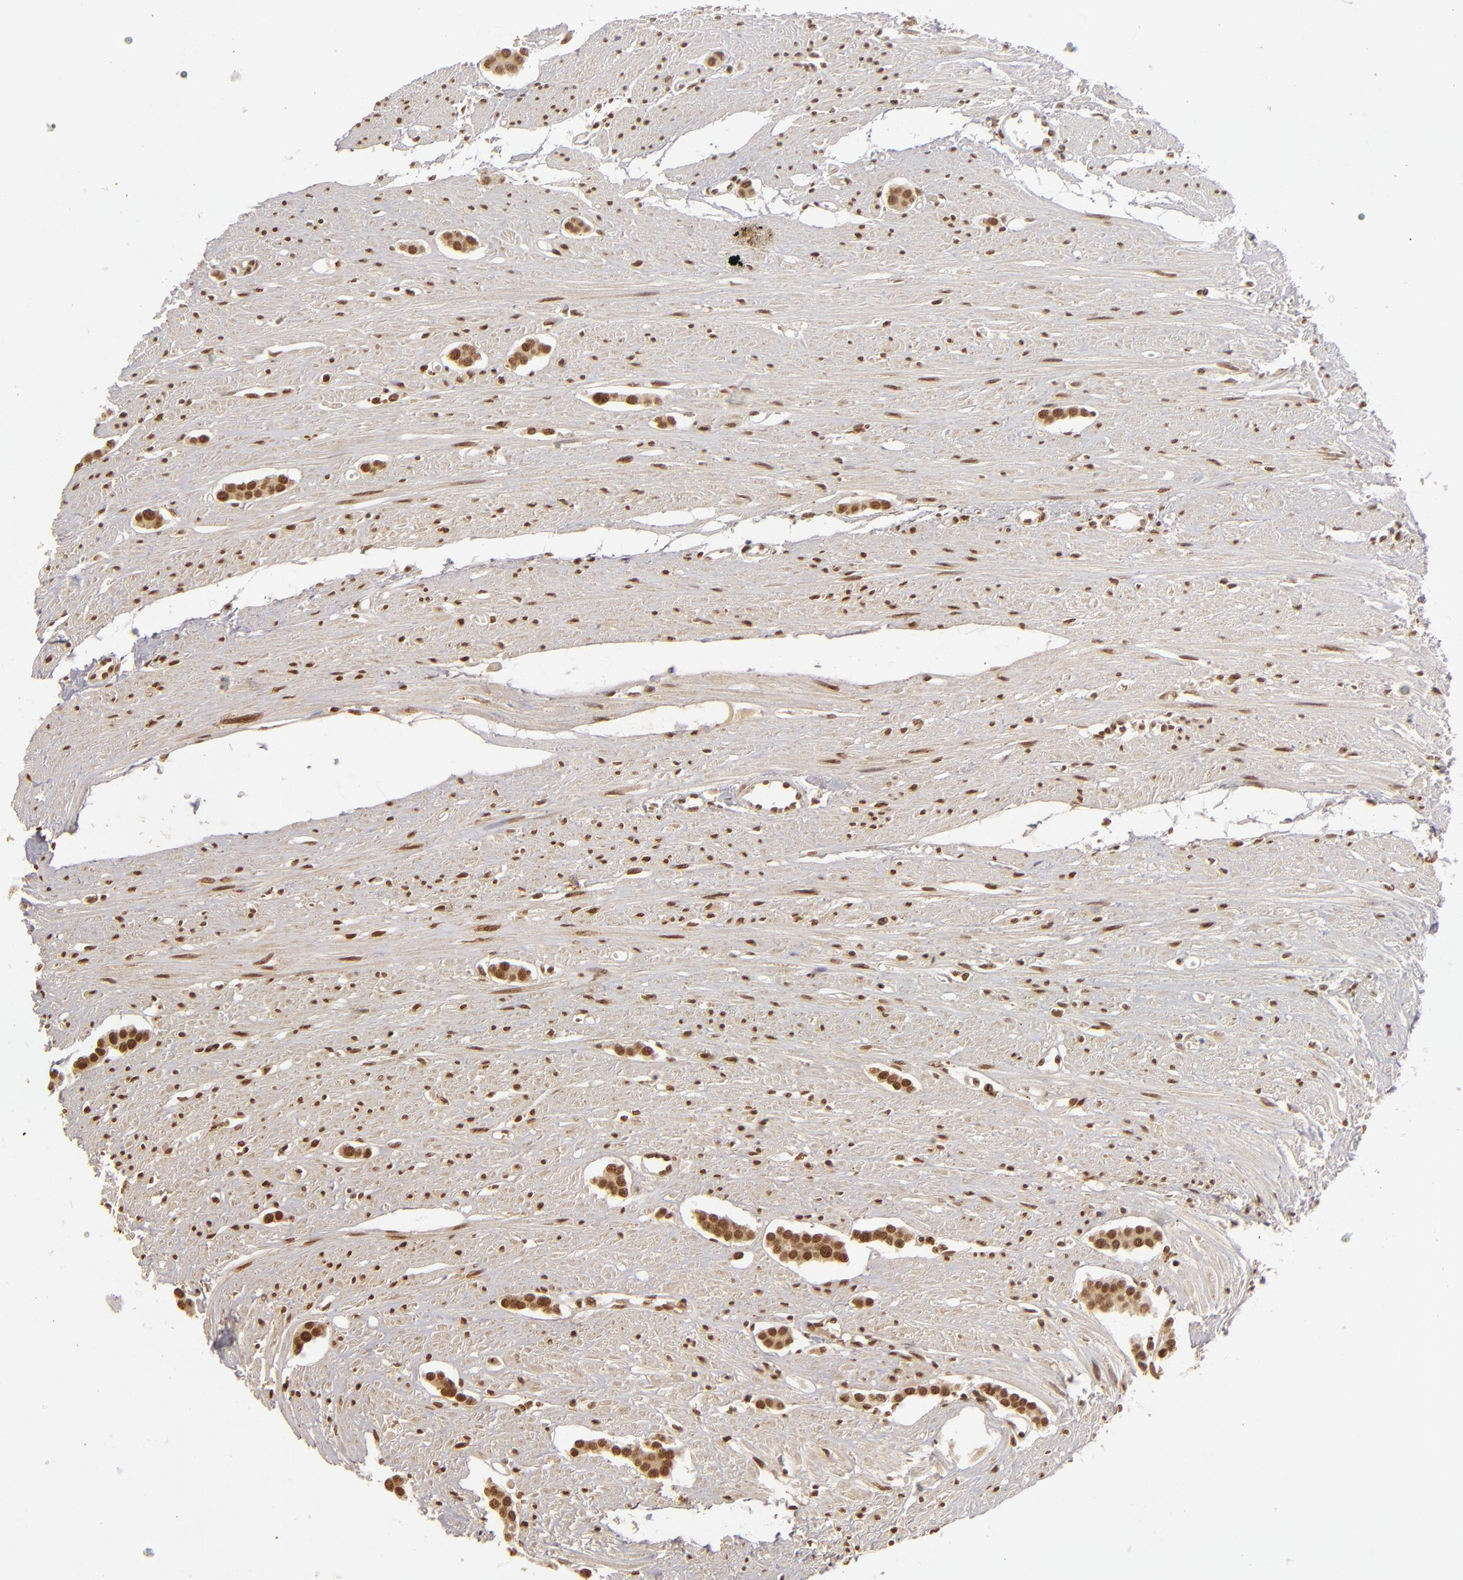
{"staining": {"intensity": "strong", "quantity": ">75%", "location": "cytoplasmic/membranous,nuclear"}, "tissue": "carcinoid", "cell_type": "Tumor cells", "image_type": "cancer", "snomed": [{"axis": "morphology", "description": "Carcinoid, malignant, NOS"}, {"axis": "topography", "description": "Small intestine"}], "caption": "Brown immunohistochemical staining in carcinoid reveals strong cytoplasmic/membranous and nuclear positivity in approximately >75% of tumor cells. Immunohistochemistry stains the protein of interest in brown and the nuclei are stained blue.", "gene": "CUL3", "patient": {"sex": "male", "age": 60}}